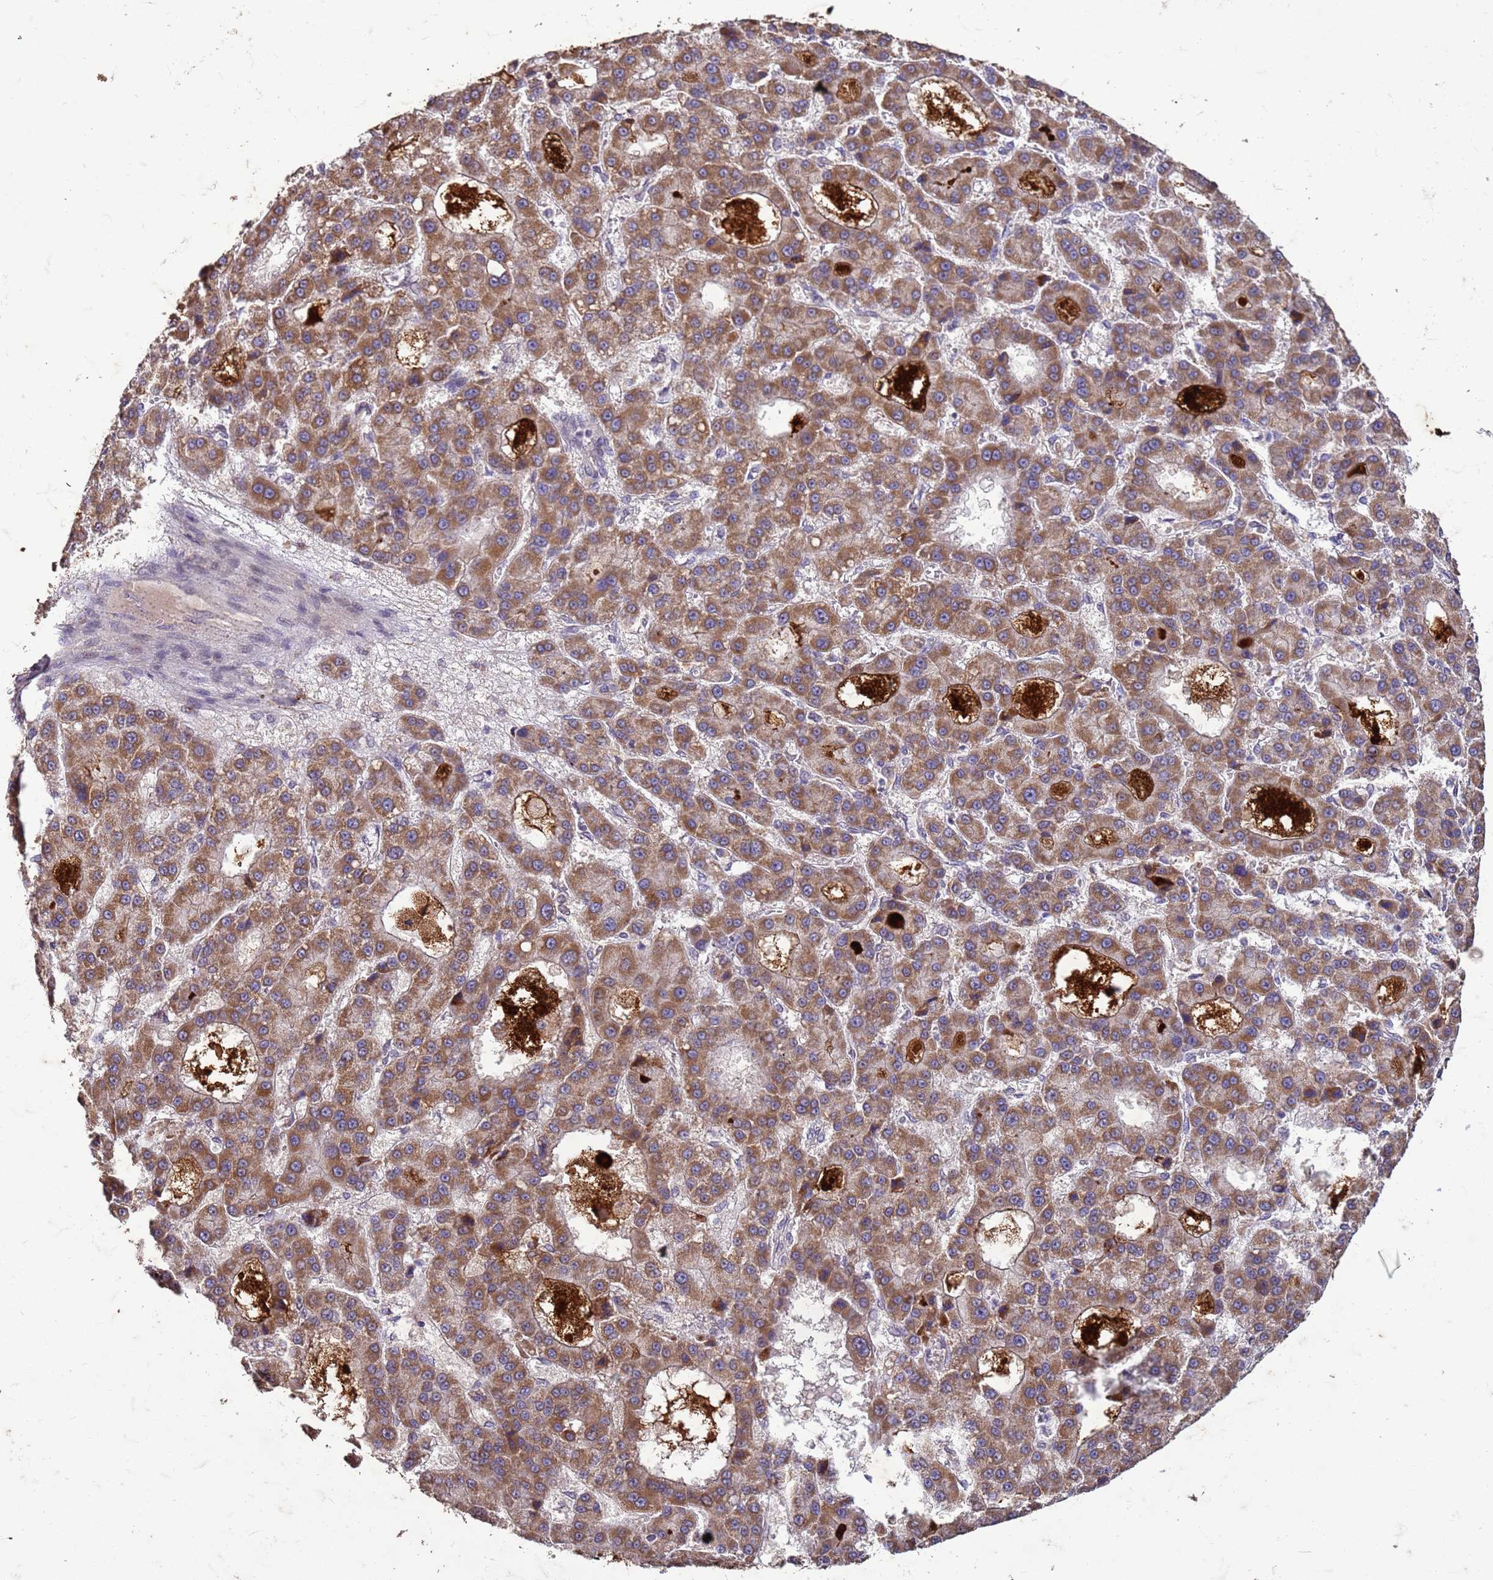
{"staining": {"intensity": "moderate", "quantity": ">75%", "location": "cytoplasmic/membranous"}, "tissue": "liver cancer", "cell_type": "Tumor cells", "image_type": "cancer", "snomed": [{"axis": "morphology", "description": "Carcinoma, Hepatocellular, NOS"}, {"axis": "topography", "description": "Liver"}], "caption": "Immunohistochemistry (IHC) staining of hepatocellular carcinoma (liver), which reveals medium levels of moderate cytoplasmic/membranous positivity in about >75% of tumor cells indicating moderate cytoplasmic/membranous protein expression. The staining was performed using DAB (3,3'-diaminobenzidine) (brown) for protein detection and nuclei were counterstained in hematoxylin (blue).", "gene": "SLC25A15", "patient": {"sex": "male", "age": 70}}